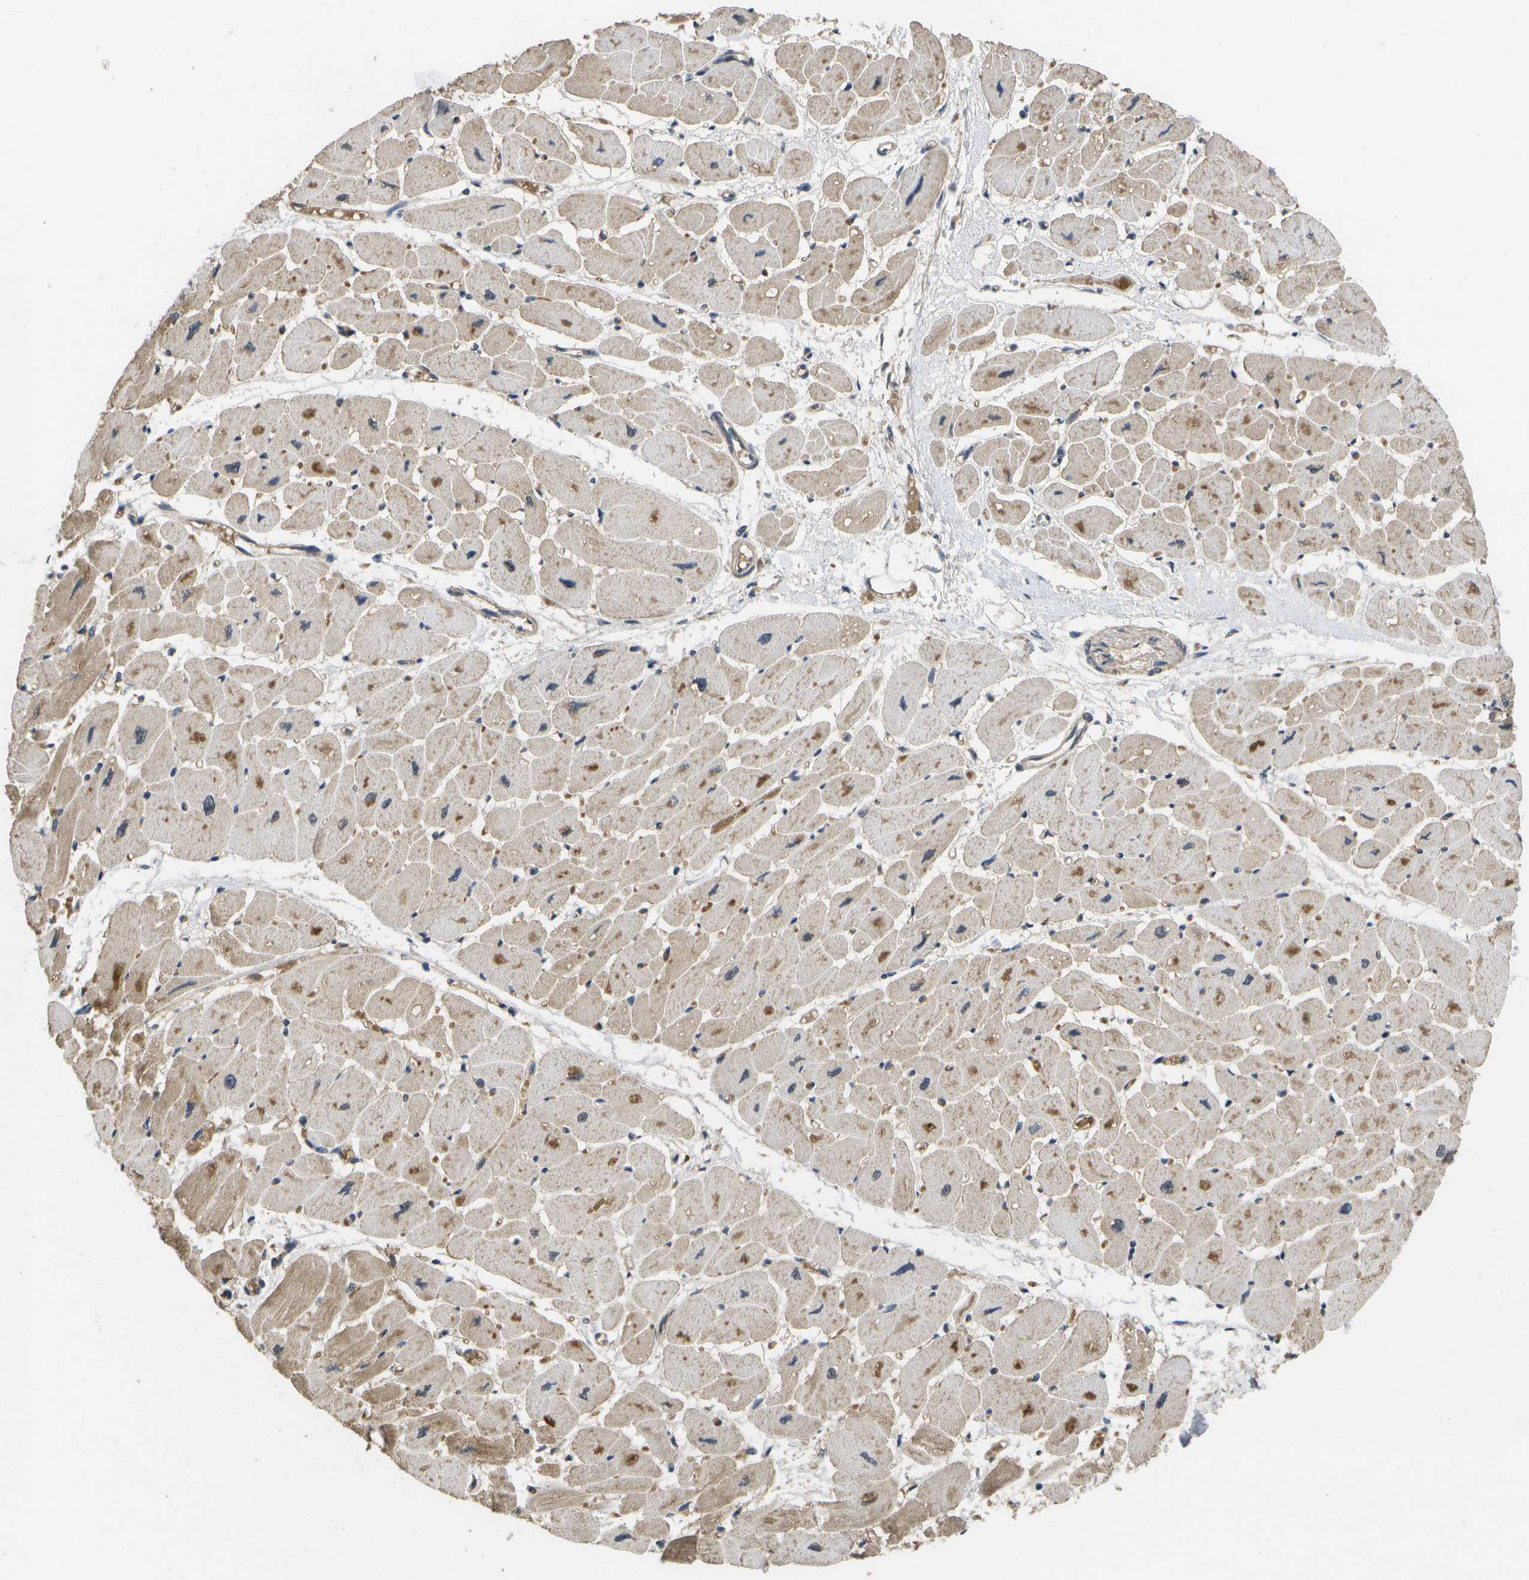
{"staining": {"intensity": "moderate", "quantity": ">75%", "location": "cytoplasmic/membranous"}, "tissue": "heart muscle", "cell_type": "Cardiomyocytes", "image_type": "normal", "snomed": [{"axis": "morphology", "description": "Normal tissue, NOS"}, {"axis": "topography", "description": "Heart"}], "caption": "The immunohistochemical stain shows moderate cytoplasmic/membranous expression in cardiomyocytes of unremarkable heart muscle.", "gene": "ALAS1", "patient": {"sex": "female", "age": 54}}